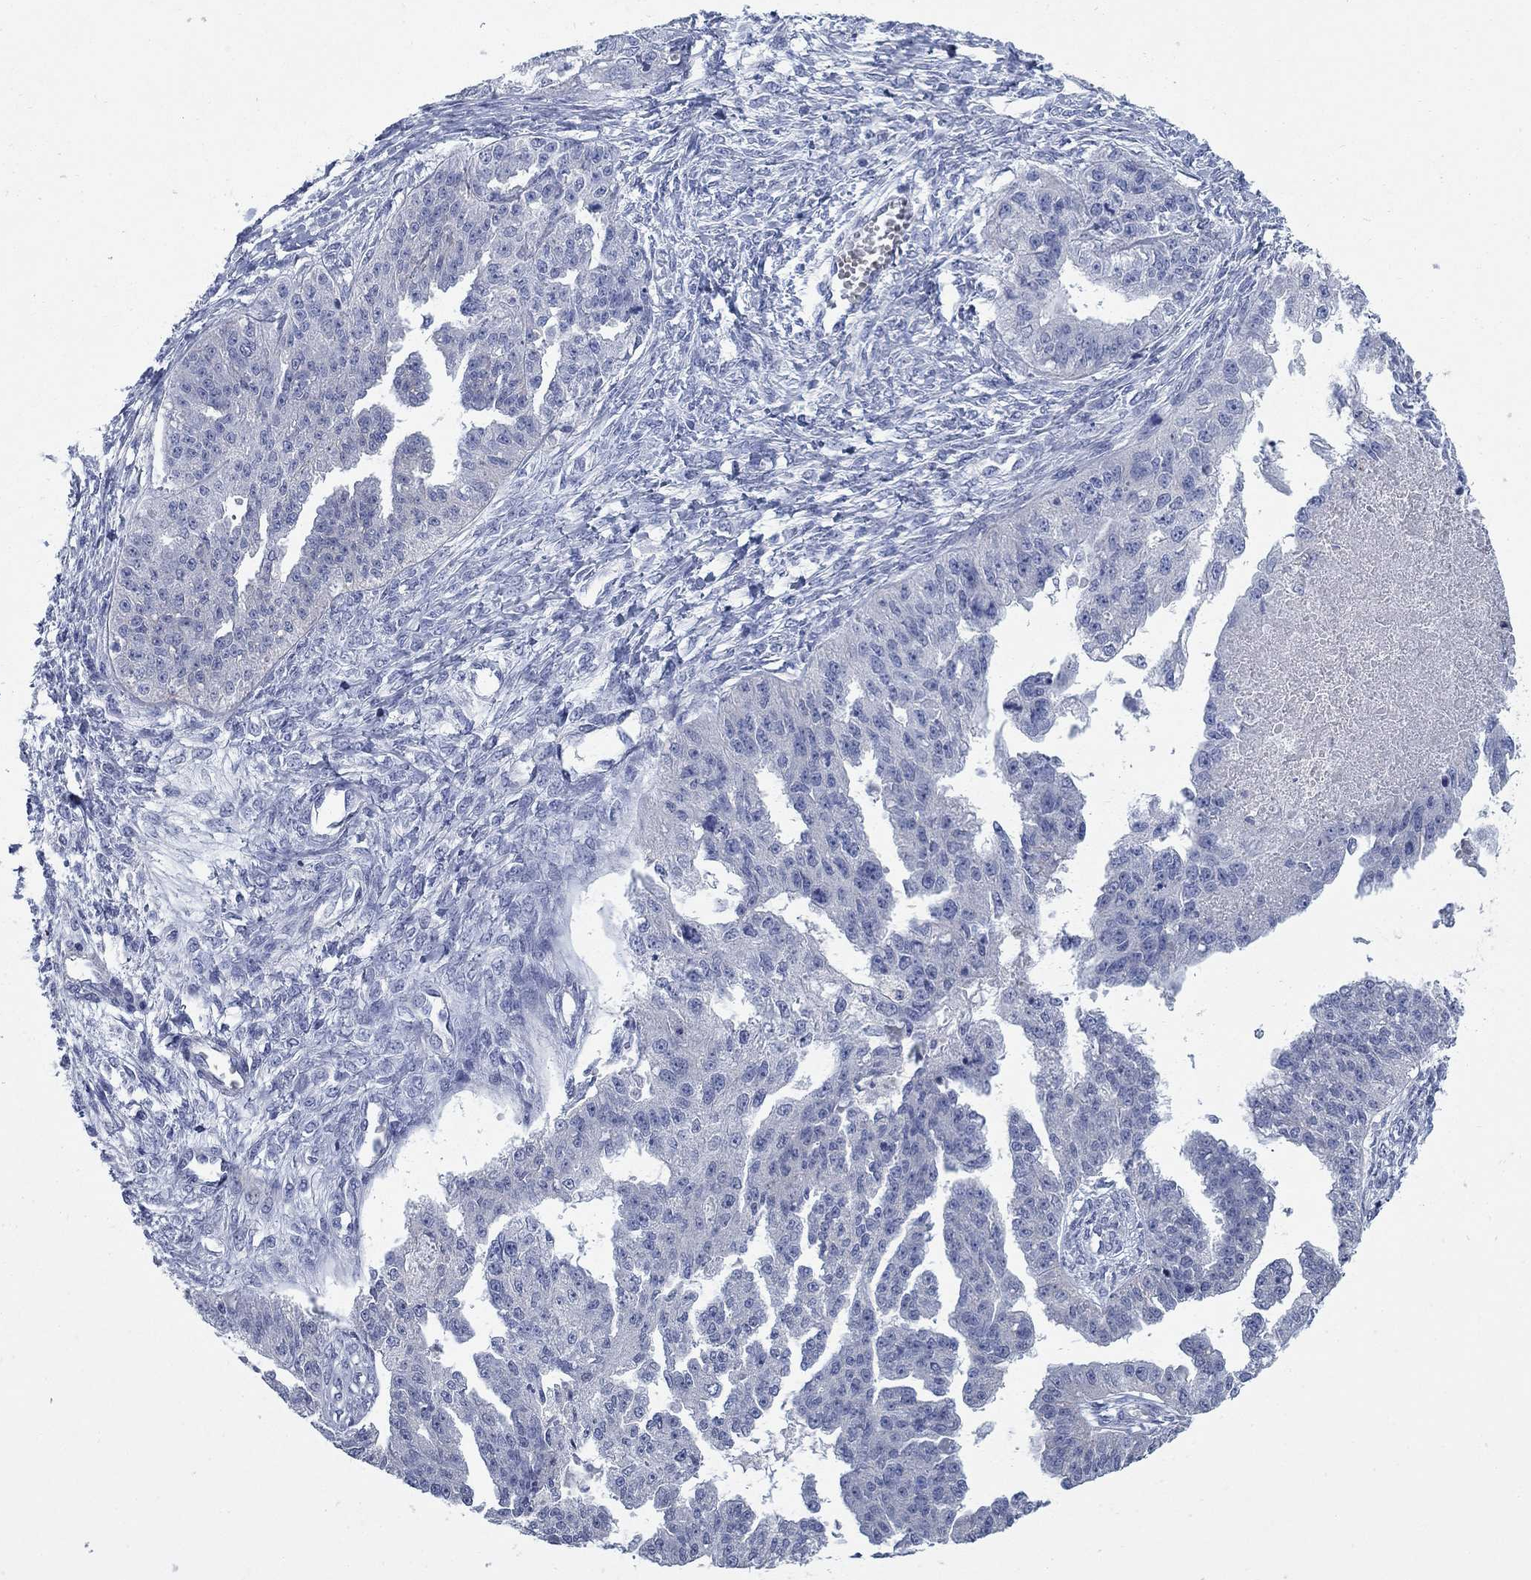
{"staining": {"intensity": "negative", "quantity": "none", "location": "none"}, "tissue": "ovarian cancer", "cell_type": "Tumor cells", "image_type": "cancer", "snomed": [{"axis": "morphology", "description": "Cystadenocarcinoma, serous, NOS"}, {"axis": "topography", "description": "Ovary"}], "caption": "There is no significant positivity in tumor cells of serous cystadenocarcinoma (ovarian).", "gene": "DNER", "patient": {"sex": "female", "age": 58}}